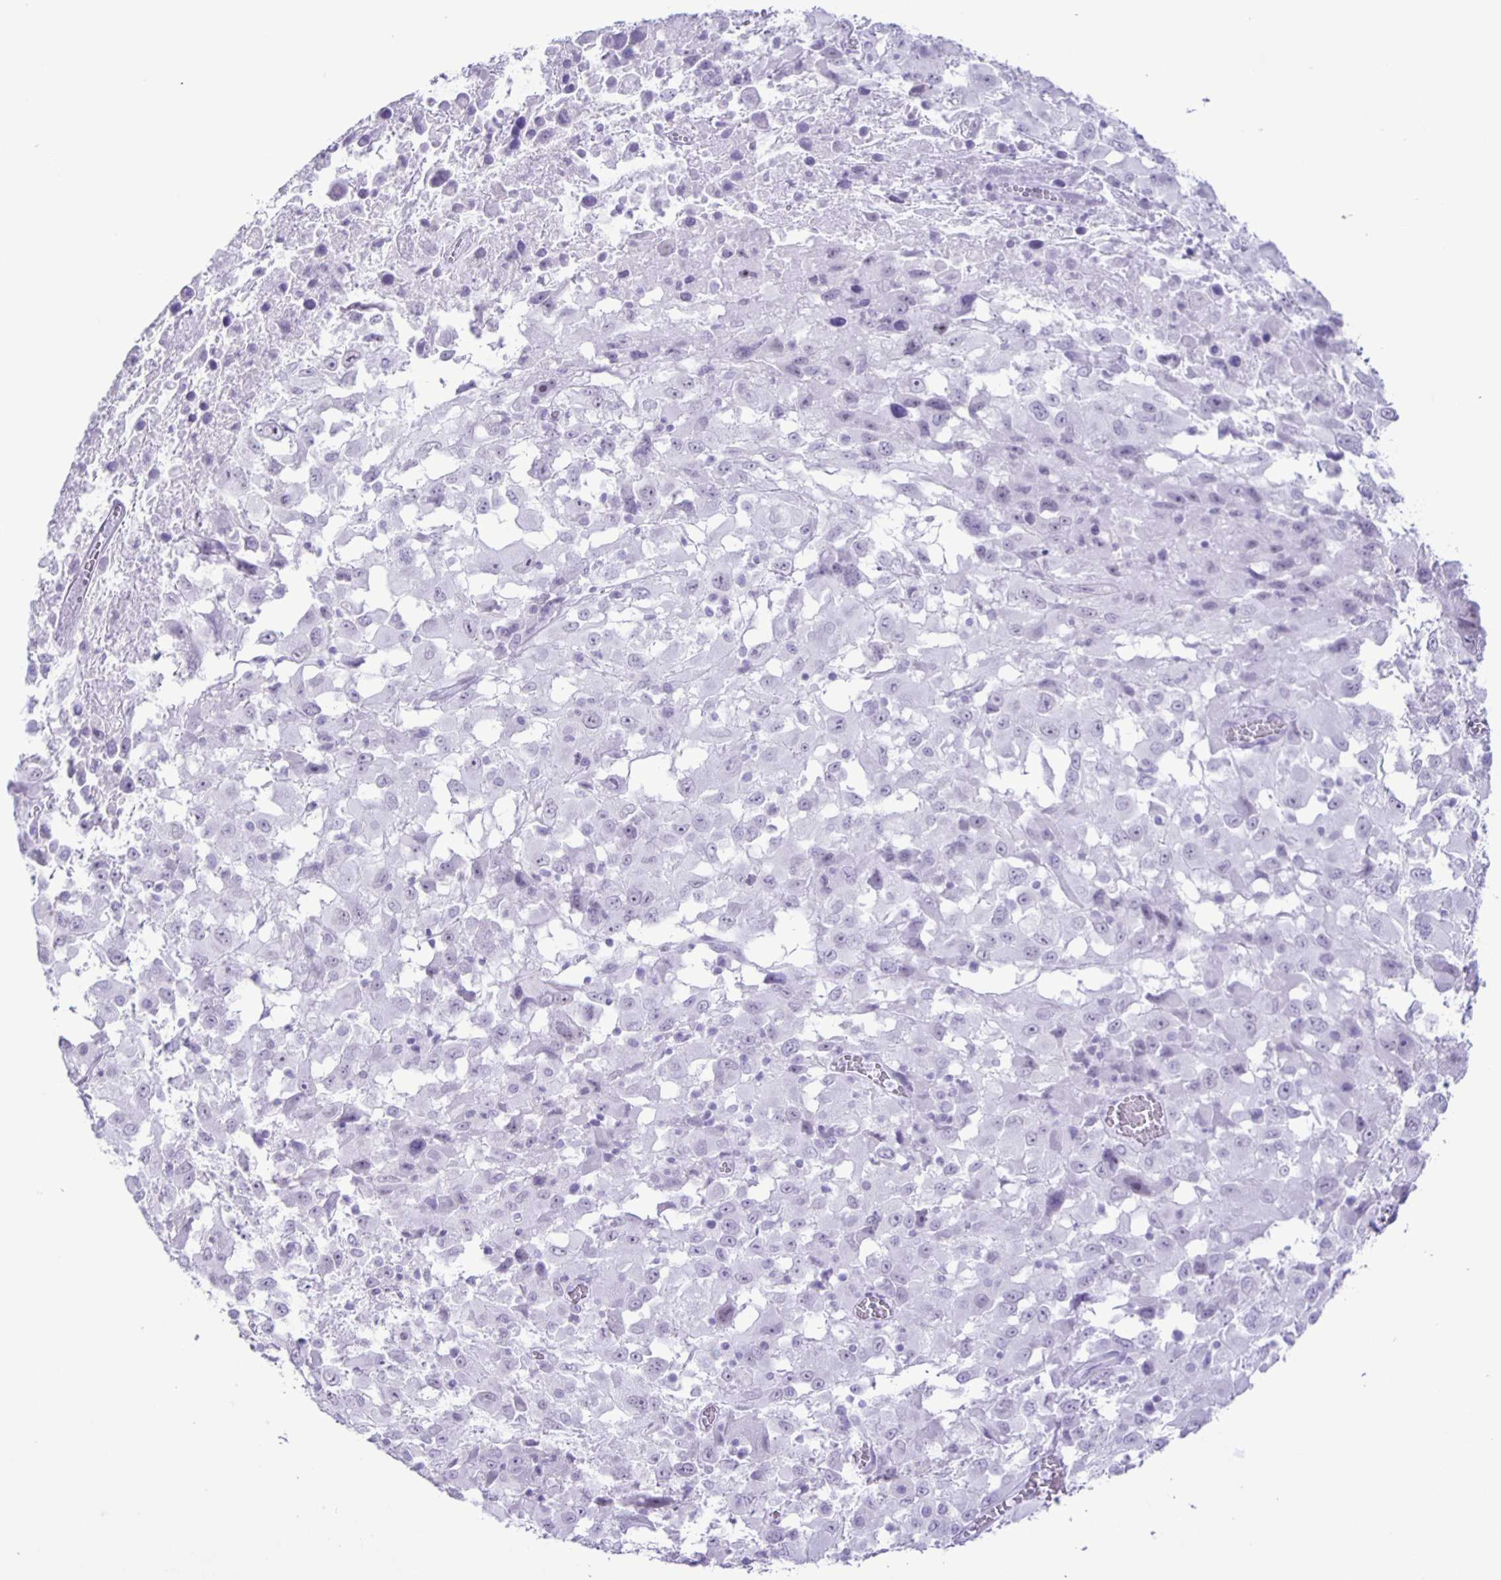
{"staining": {"intensity": "negative", "quantity": "none", "location": "none"}, "tissue": "melanoma", "cell_type": "Tumor cells", "image_type": "cancer", "snomed": [{"axis": "morphology", "description": "Malignant melanoma, Metastatic site"}, {"axis": "topography", "description": "Soft tissue"}], "caption": "The image reveals no staining of tumor cells in malignant melanoma (metastatic site).", "gene": "EZHIP", "patient": {"sex": "male", "age": 50}}